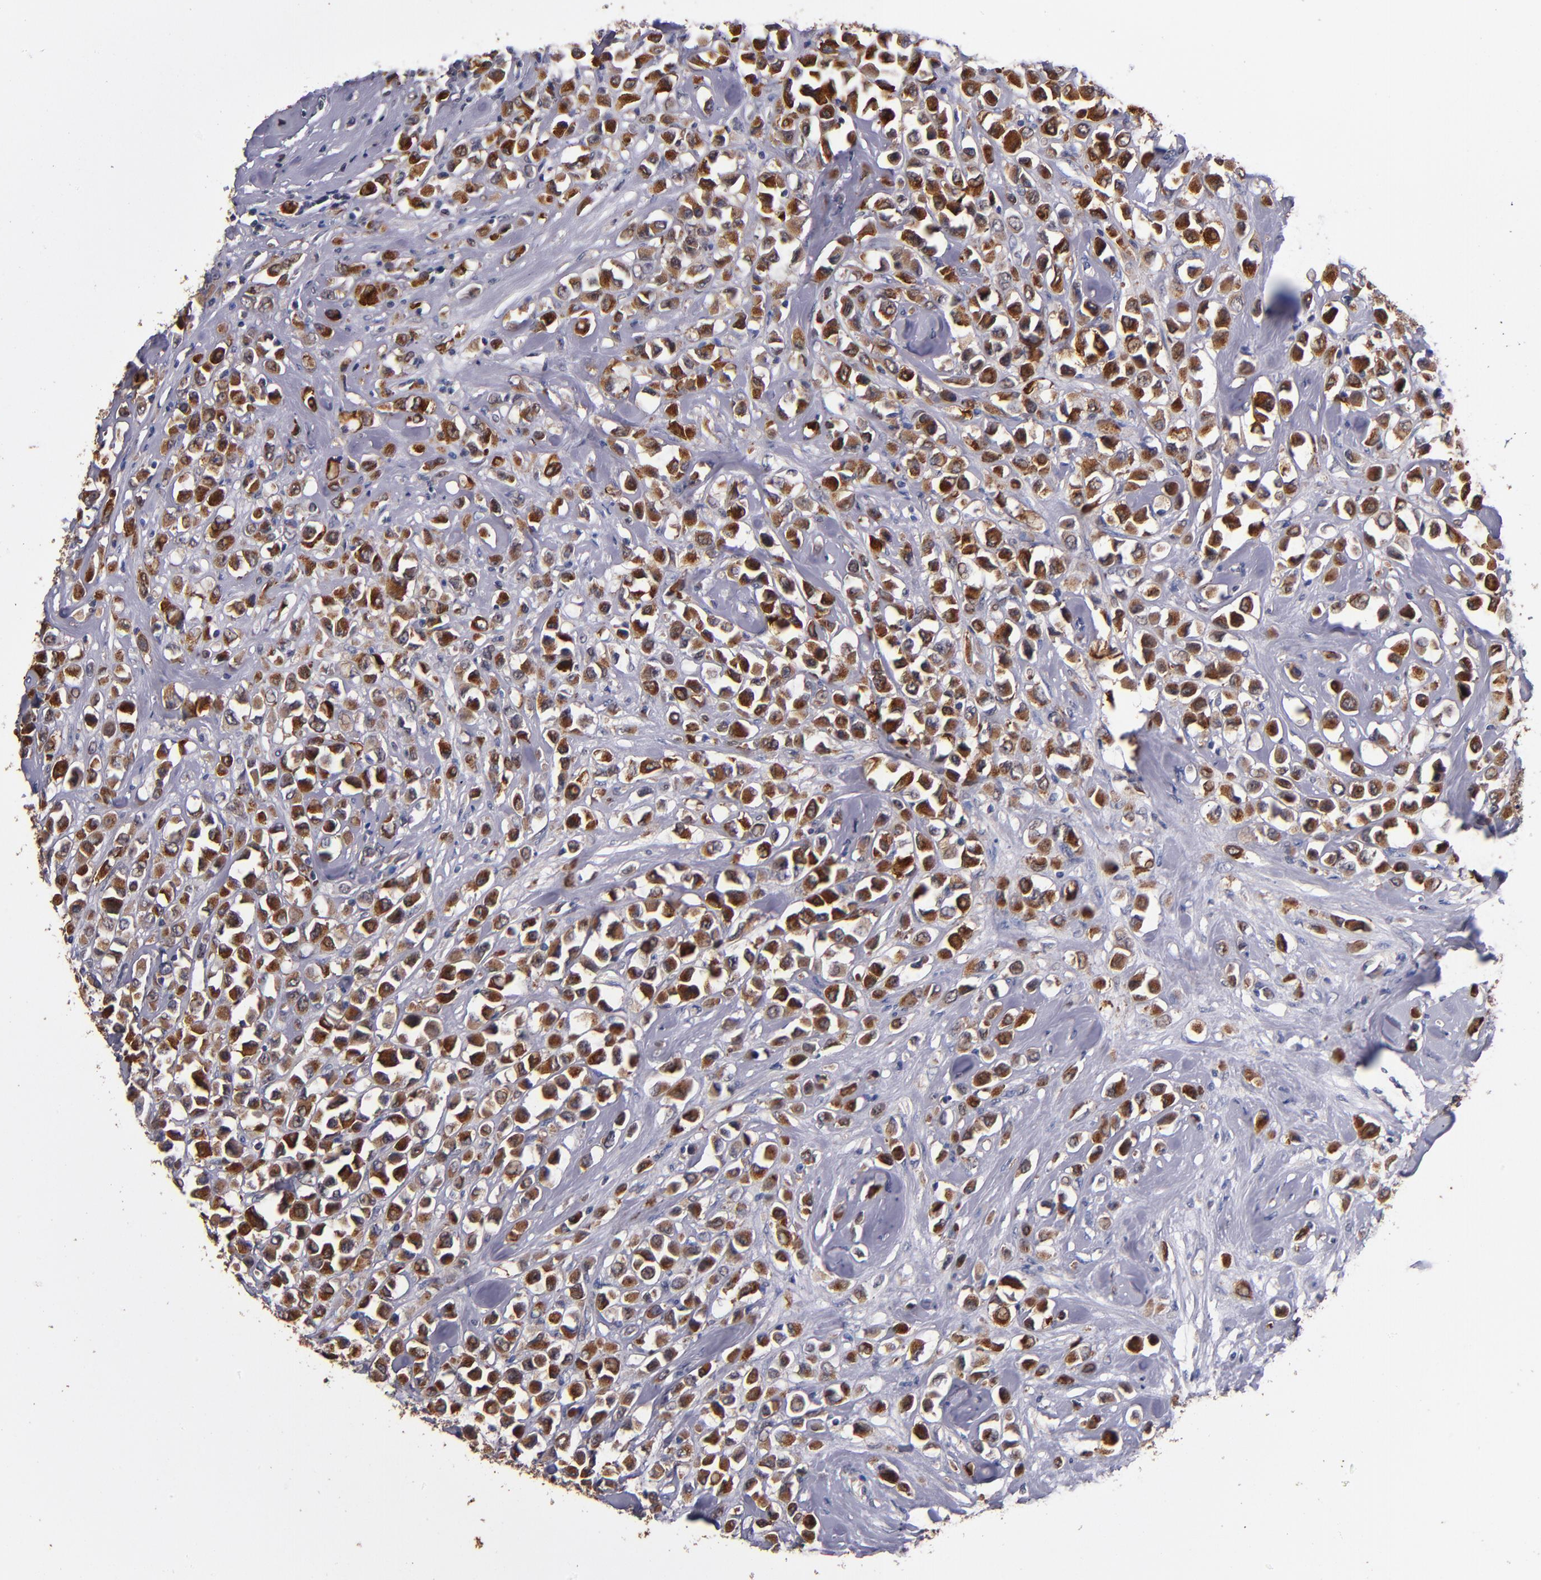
{"staining": {"intensity": "strong", "quantity": "25%-75%", "location": "cytoplasmic/membranous"}, "tissue": "breast cancer", "cell_type": "Tumor cells", "image_type": "cancer", "snomed": [{"axis": "morphology", "description": "Duct carcinoma"}, {"axis": "topography", "description": "Breast"}], "caption": "Immunohistochemistry (IHC) (DAB (3,3'-diaminobenzidine)) staining of human breast cancer displays strong cytoplasmic/membranous protein positivity in about 25%-75% of tumor cells.", "gene": "TTLL12", "patient": {"sex": "female", "age": 61}}